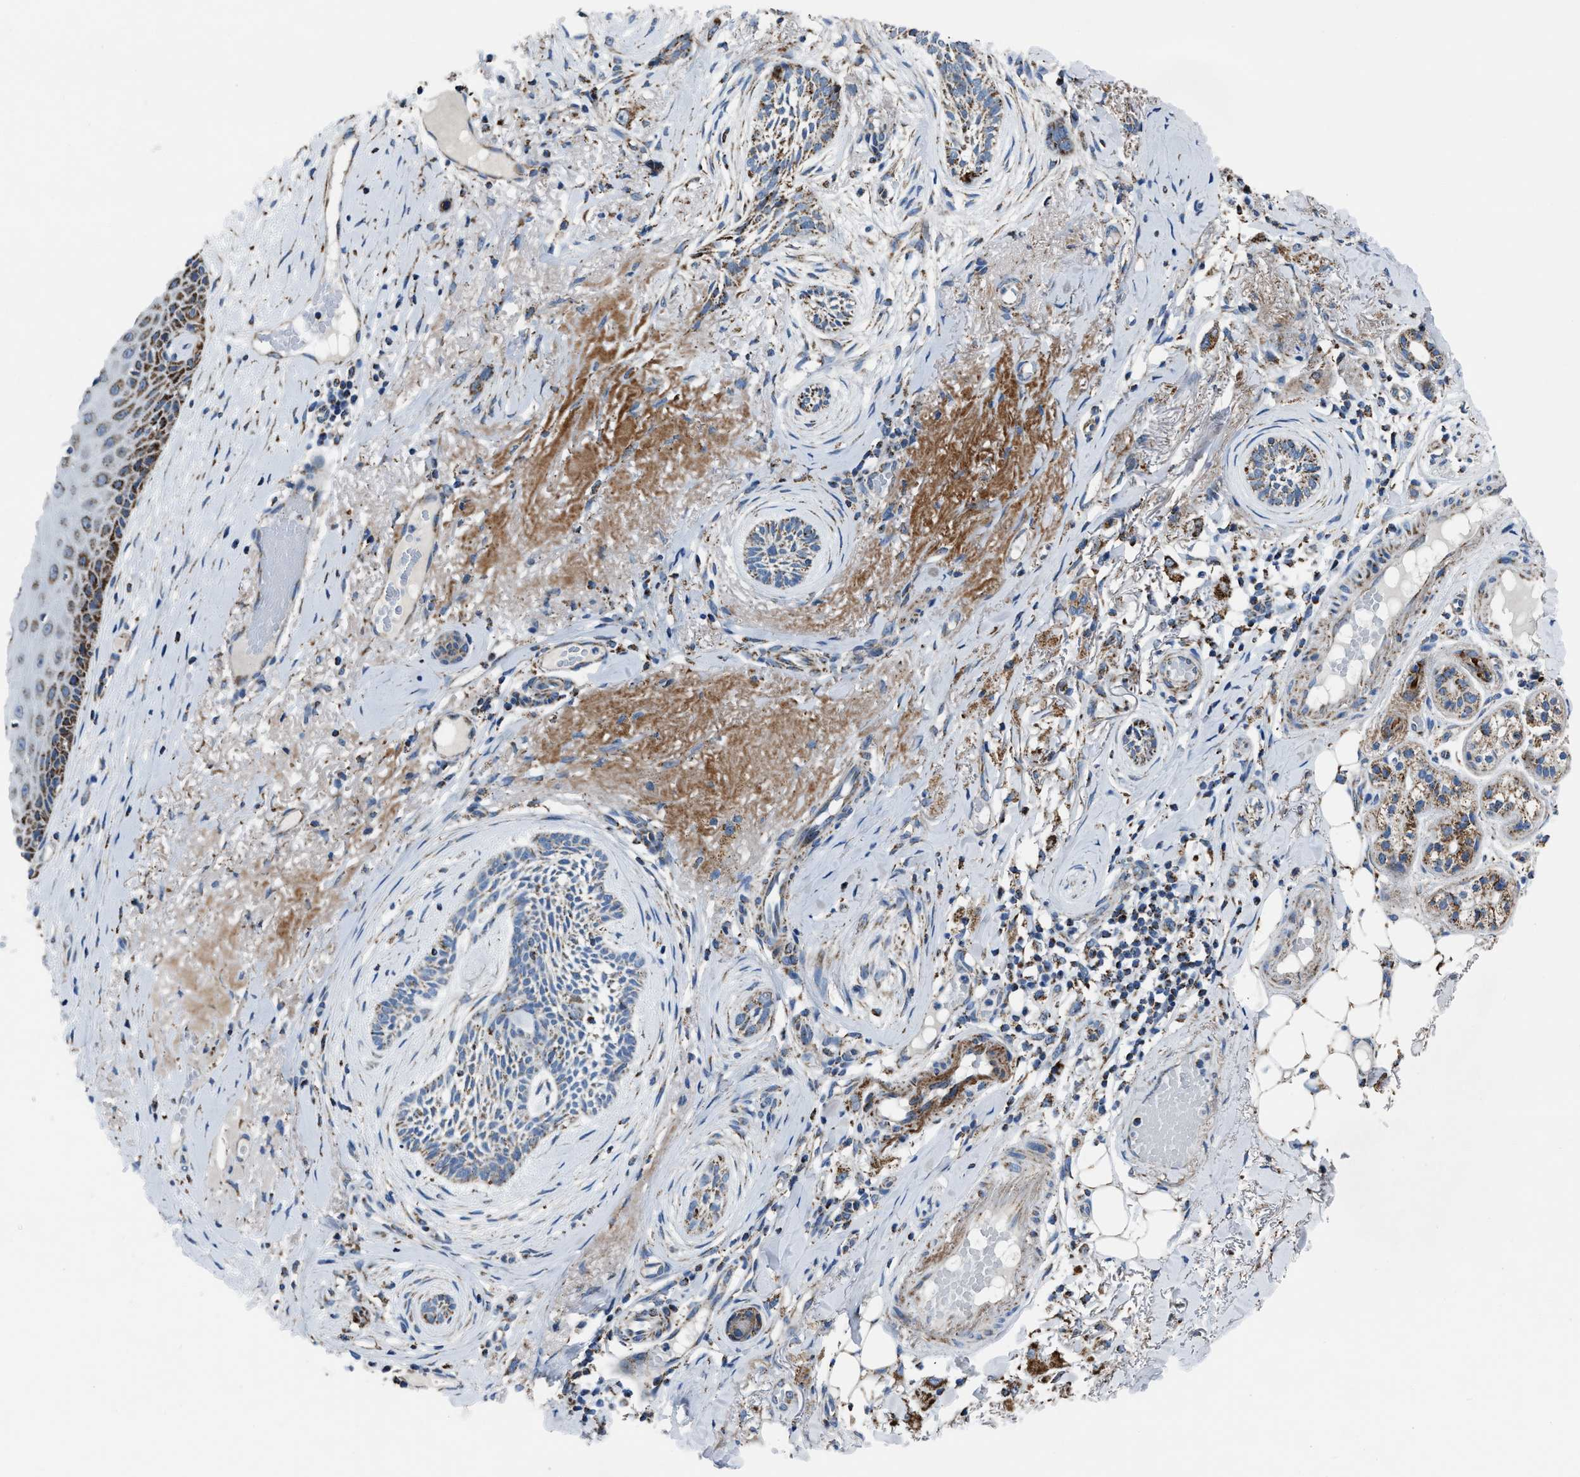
{"staining": {"intensity": "moderate", "quantity": ">75%", "location": "cytoplasmic/membranous"}, "tissue": "skin cancer", "cell_type": "Tumor cells", "image_type": "cancer", "snomed": [{"axis": "morphology", "description": "Basal cell carcinoma"}, {"axis": "topography", "description": "Skin"}], "caption": "Skin cancer (basal cell carcinoma) stained for a protein exhibits moderate cytoplasmic/membranous positivity in tumor cells.", "gene": "NSD3", "patient": {"sex": "female", "age": 88}}